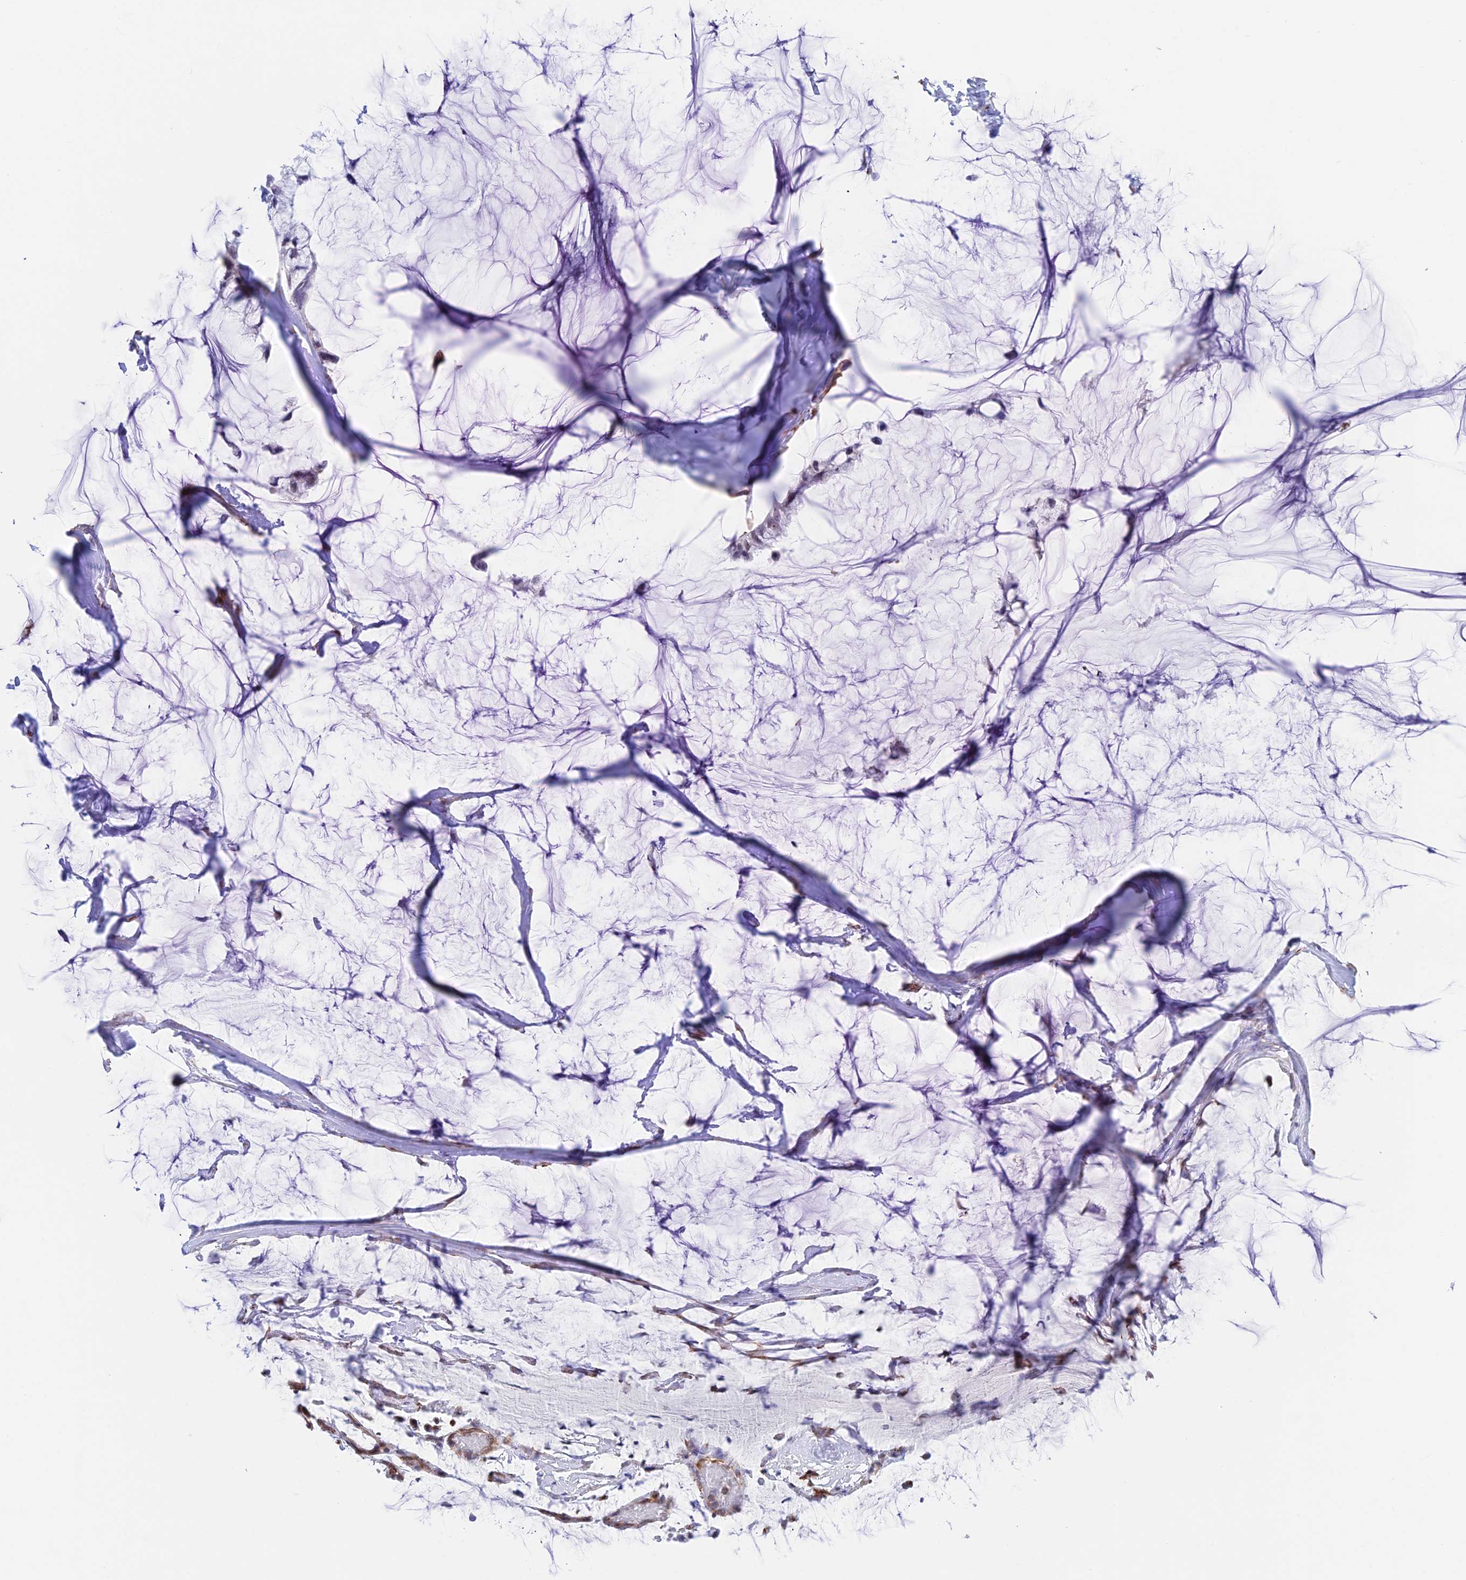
{"staining": {"intensity": "weak", "quantity": "<25%", "location": "nuclear"}, "tissue": "ovarian cancer", "cell_type": "Tumor cells", "image_type": "cancer", "snomed": [{"axis": "morphology", "description": "Cystadenocarcinoma, mucinous, NOS"}, {"axis": "topography", "description": "Ovary"}], "caption": "Immunohistochemistry (IHC) image of human ovarian mucinous cystadenocarcinoma stained for a protein (brown), which exhibits no staining in tumor cells.", "gene": "ZNF652", "patient": {"sex": "female", "age": 39}}